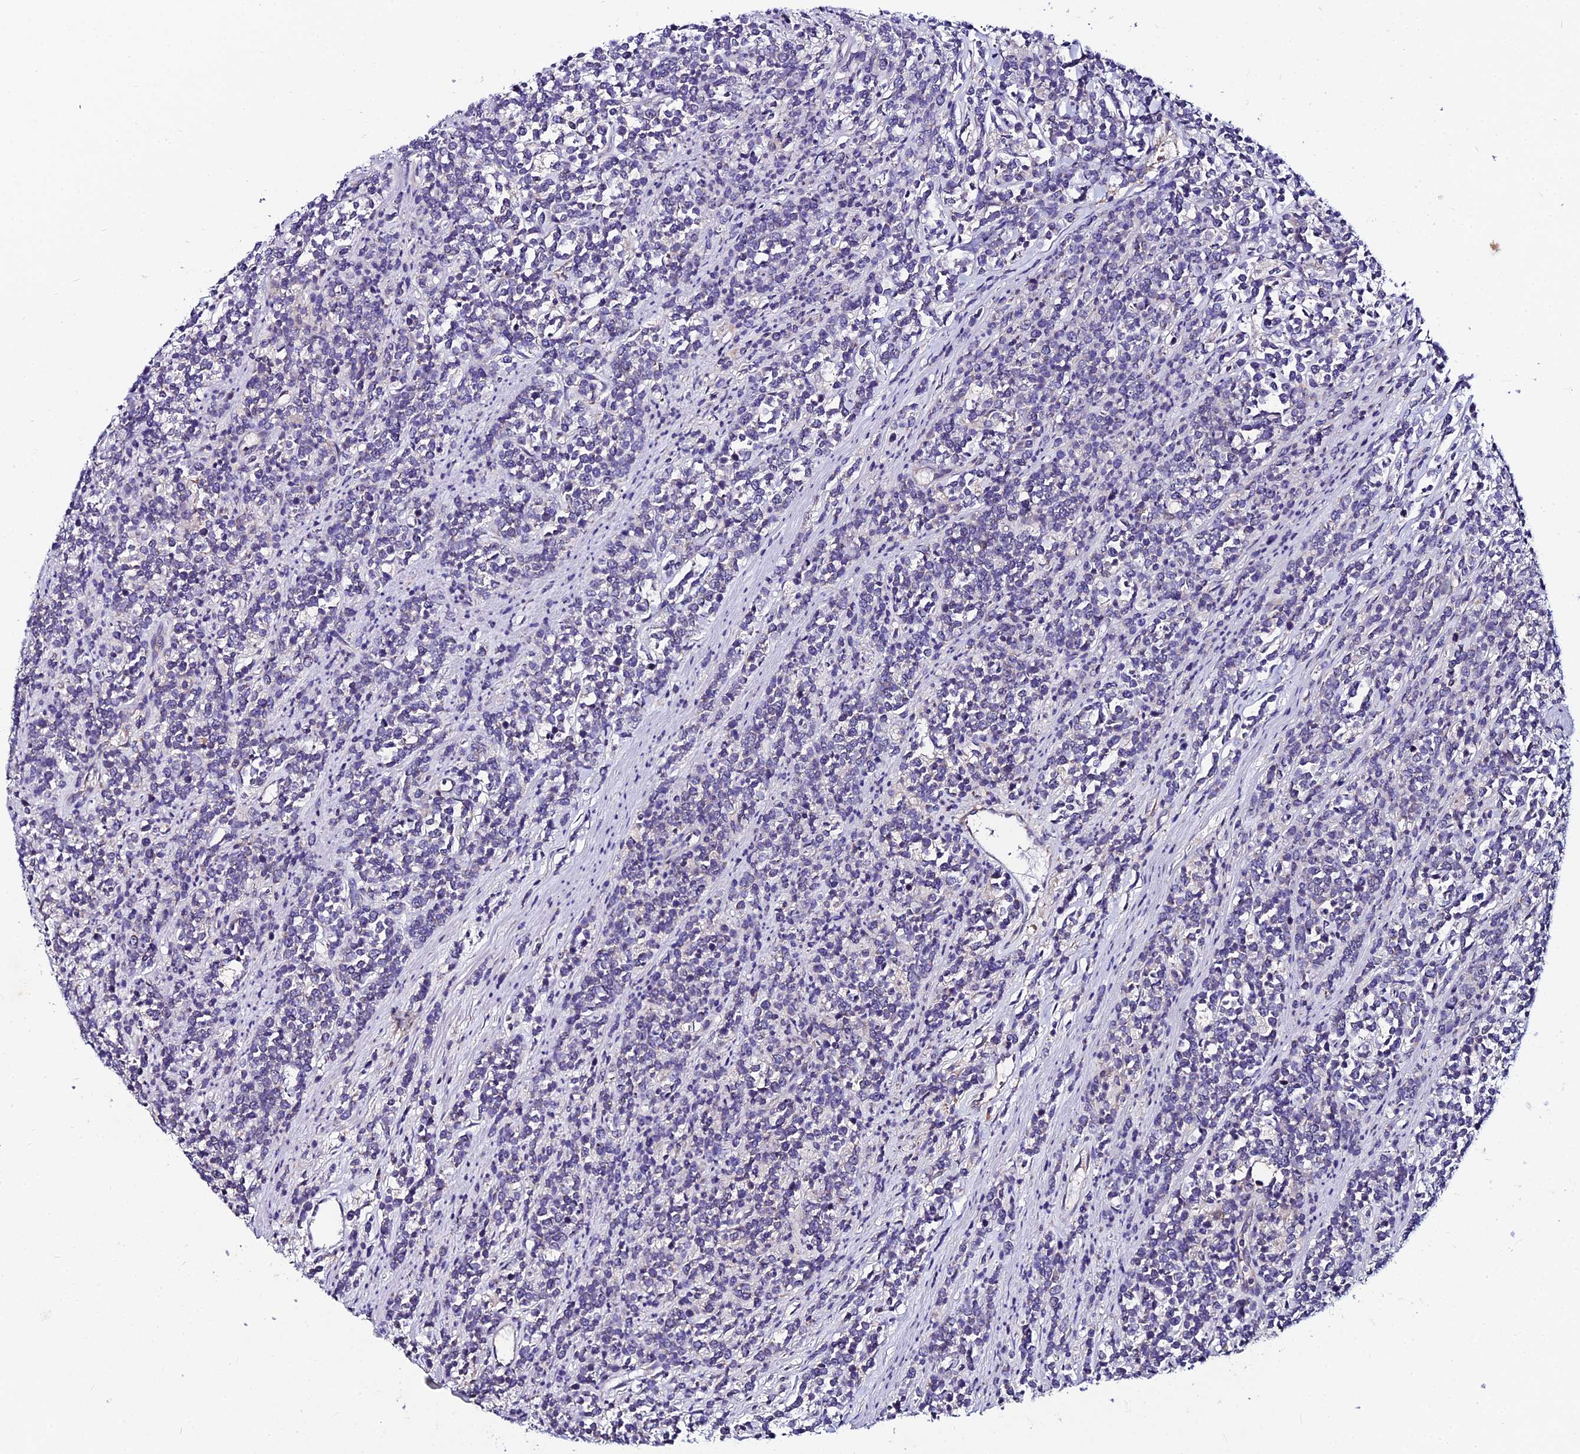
{"staining": {"intensity": "negative", "quantity": "none", "location": "none"}, "tissue": "lymphoma", "cell_type": "Tumor cells", "image_type": "cancer", "snomed": [{"axis": "morphology", "description": "Malignant lymphoma, non-Hodgkin's type, High grade"}, {"axis": "topography", "description": "Small intestine"}], "caption": "IHC micrograph of neoplastic tissue: lymphoma stained with DAB demonstrates no significant protein expression in tumor cells. (Immunohistochemistry, brightfield microscopy, high magnification).", "gene": "LGALS7", "patient": {"sex": "male", "age": 8}}